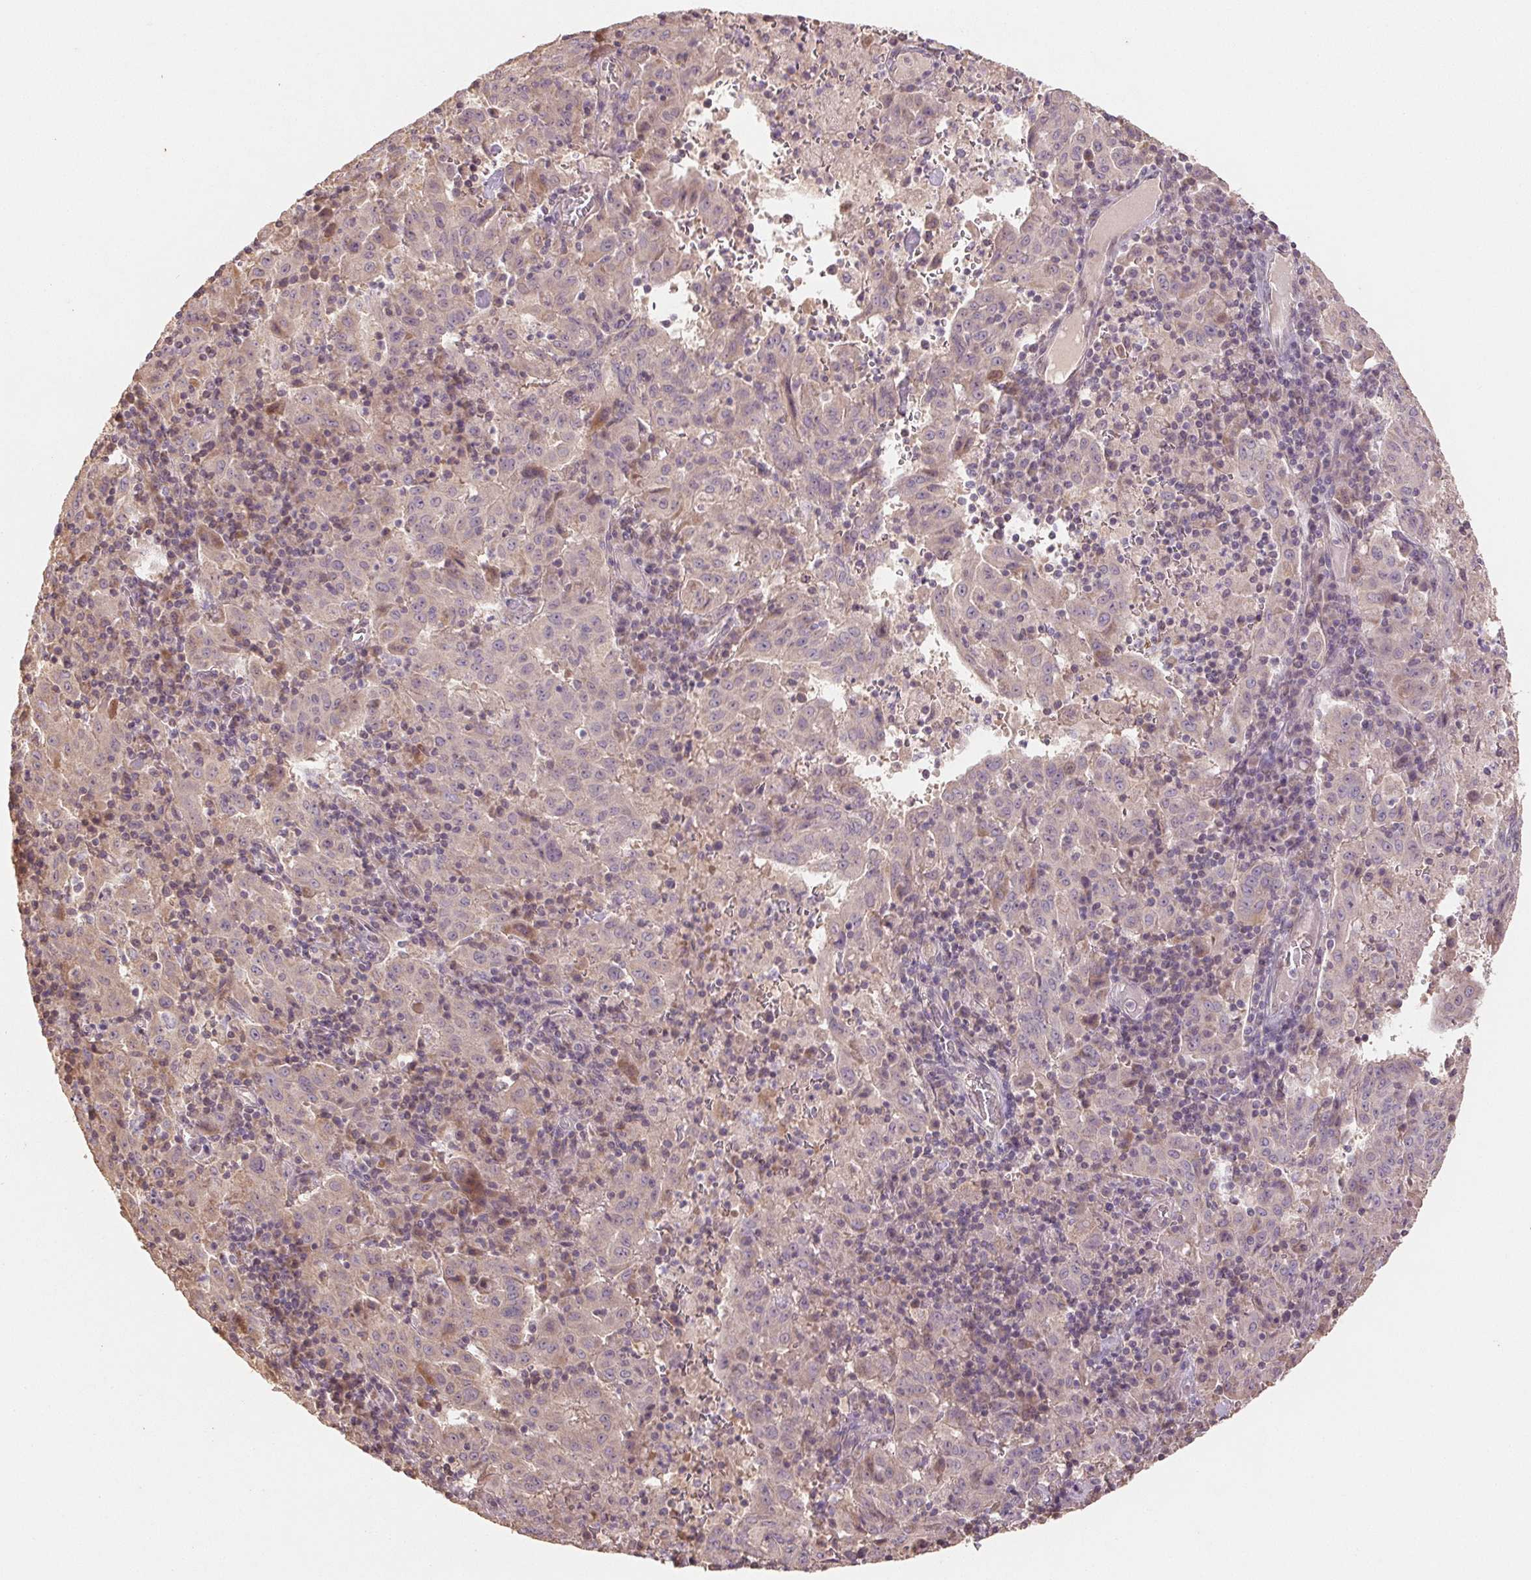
{"staining": {"intensity": "negative", "quantity": "none", "location": "none"}, "tissue": "pancreatic cancer", "cell_type": "Tumor cells", "image_type": "cancer", "snomed": [{"axis": "morphology", "description": "Adenocarcinoma, NOS"}, {"axis": "topography", "description": "Pancreas"}], "caption": "A photomicrograph of adenocarcinoma (pancreatic) stained for a protein reveals no brown staining in tumor cells. (Brightfield microscopy of DAB (3,3'-diaminobenzidine) immunohistochemistry at high magnification).", "gene": "COX14", "patient": {"sex": "male", "age": 63}}